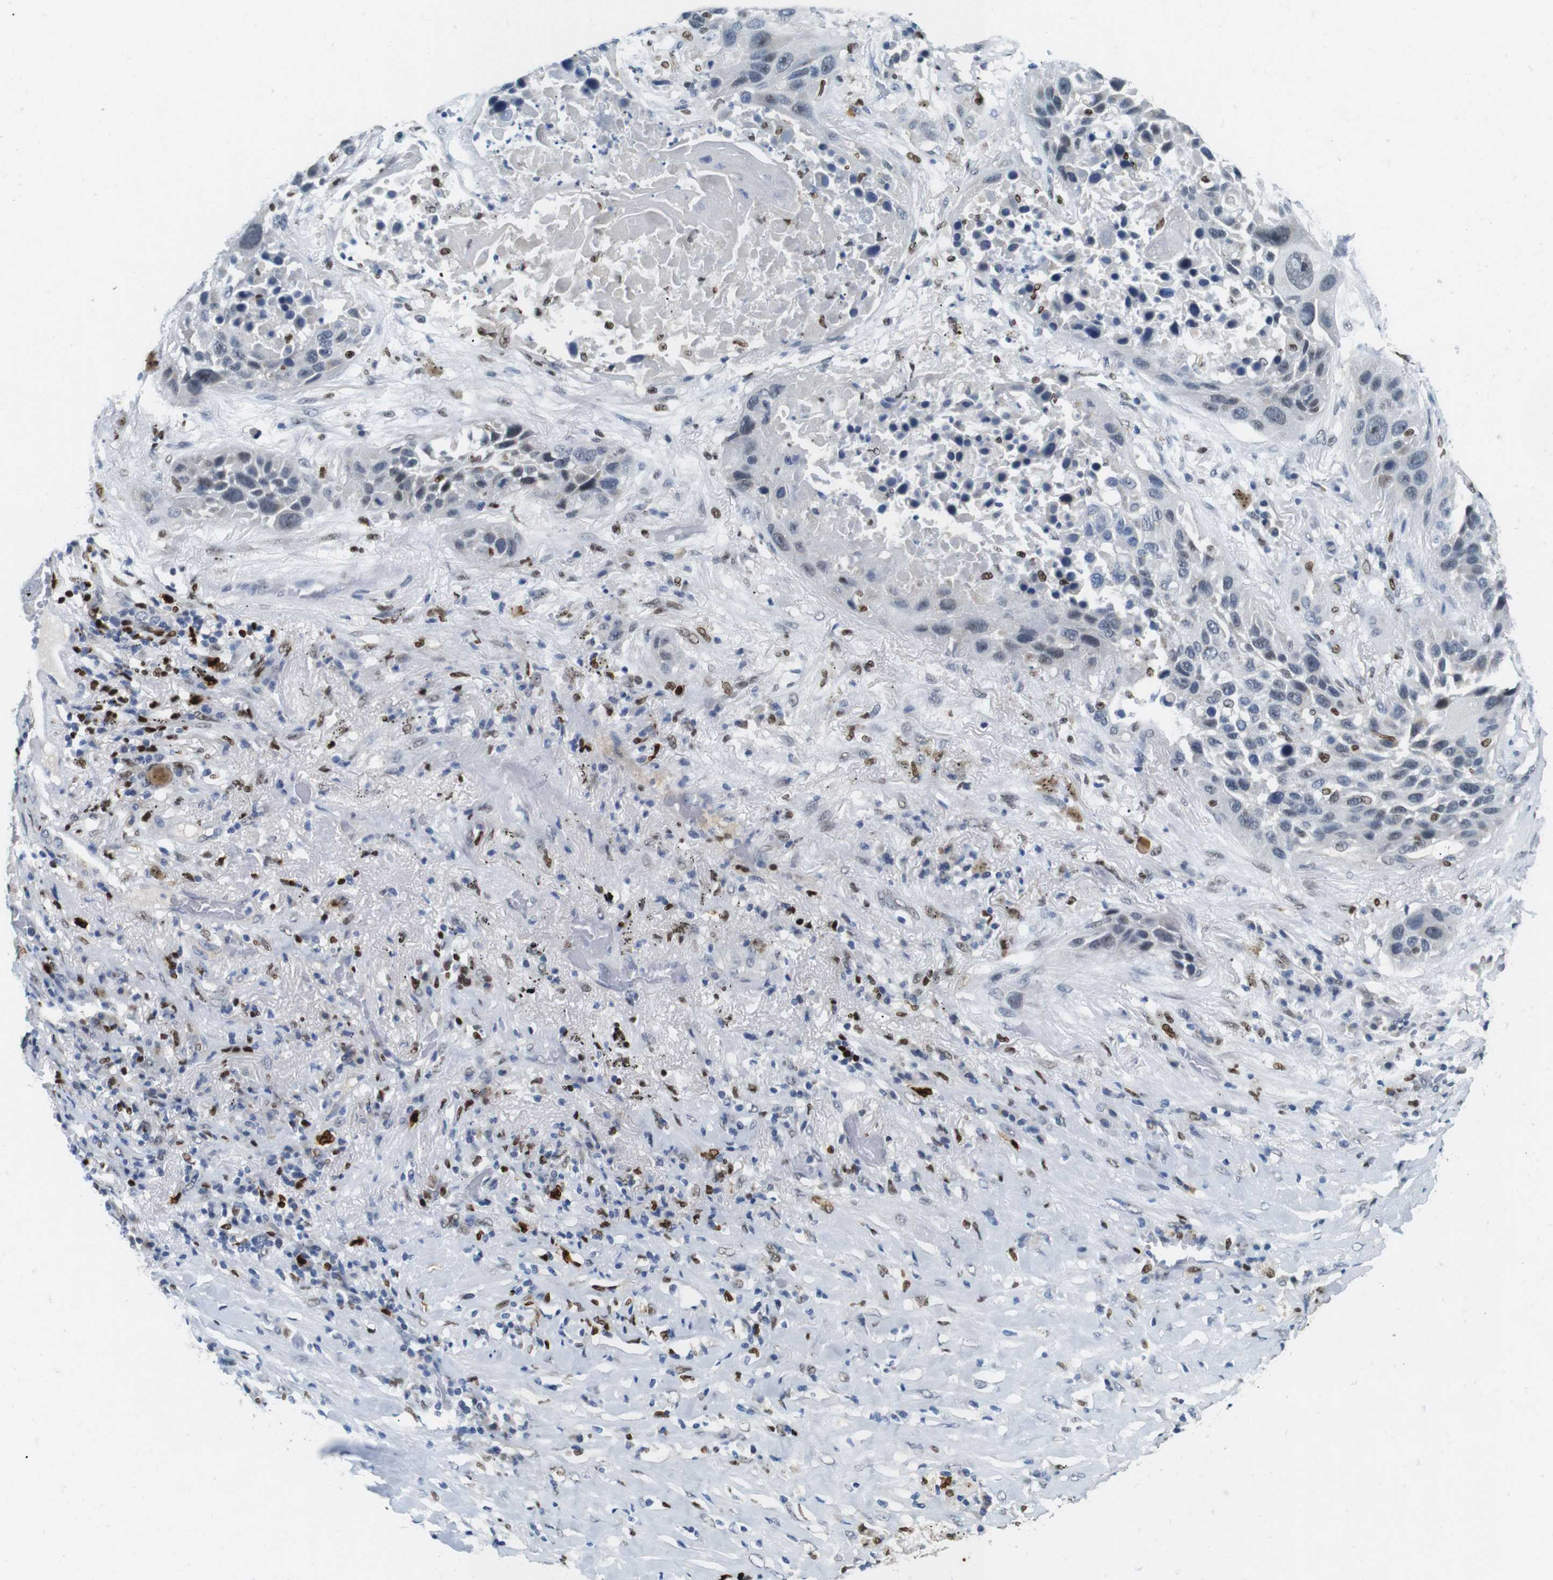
{"staining": {"intensity": "negative", "quantity": "none", "location": "none"}, "tissue": "lung cancer", "cell_type": "Tumor cells", "image_type": "cancer", "snomed": [{"axis": "morphology", "description": "Squamous cell carcinoma, NOS"}, {"axis": "topography", "description": "Lung"}], "caption": "A high-resolution micrograph shows IHC staining of lung cancer, which displays no significant staining in tumor cells. Brightfield microscopy of immunohistochemistry stained with DAB (brown) and hematoxylin (blue), captured at high magnification.", "gene": "IRF8", "patient": {"sex": "male", "age": 57}}